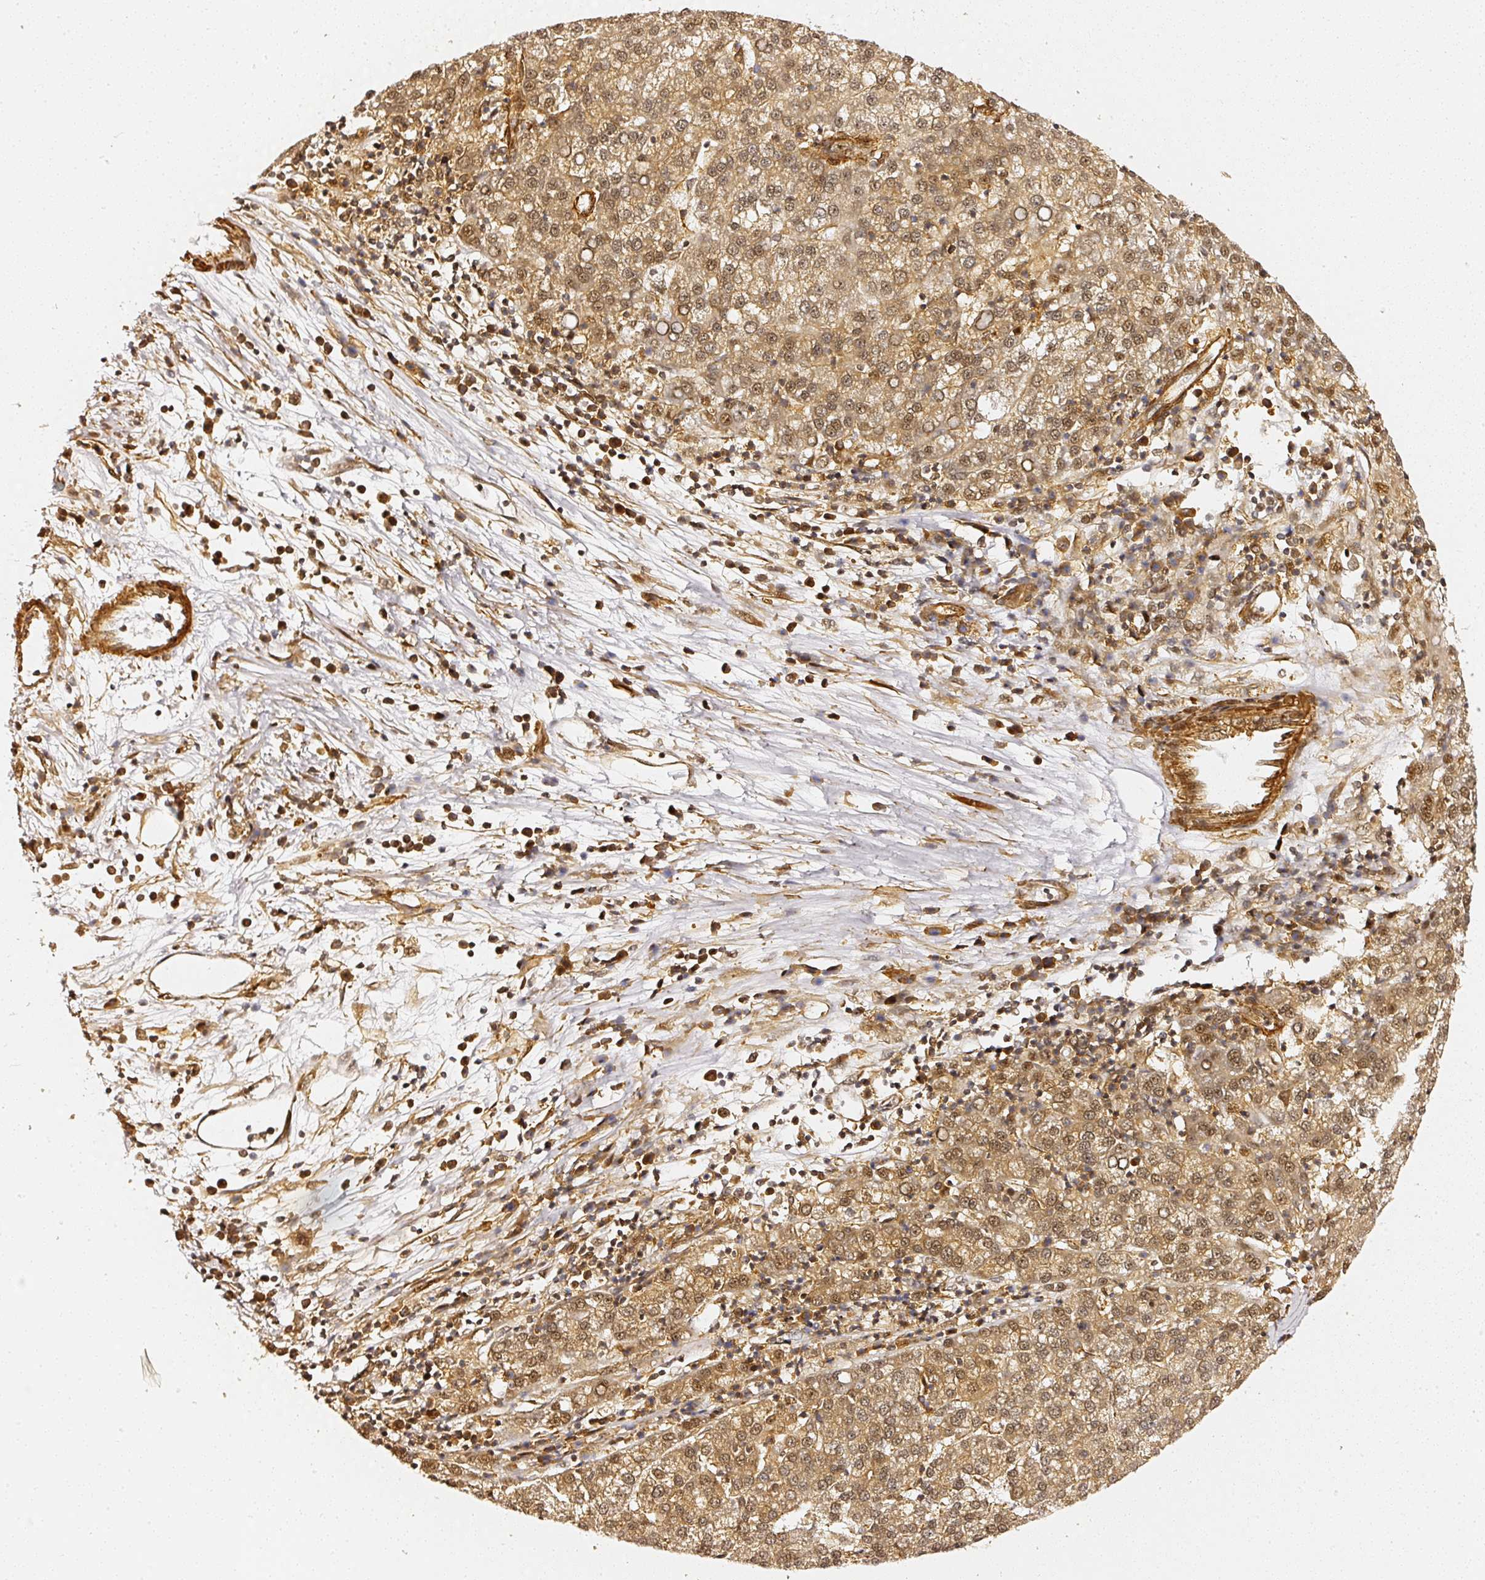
{"staining": {"intensity": "moderate", "quantity": ">75%", "location": "cytoplasmic/membranous,nuclear"}, "tissue": "liver cancer", "cell_type": "Tumor cells", "image_type": "cancer", "snomed": [{"axis": "morphology", "description": "Carcinoma, Hepatocellular, NOS"}, {"axis": "topography", "description": "Liver"}], "caption": "High-magnification brightfield microscopy of liver cancer stained with DAB (brown) and counterstained with hematoxylin (blue). tumor cells exhibit moderate cytoplasmic/membranous and nuclear positivity is identified in about>75% of cells.", "gene": "PSMD1", "patient": {"sex": "female", "age": 58}}